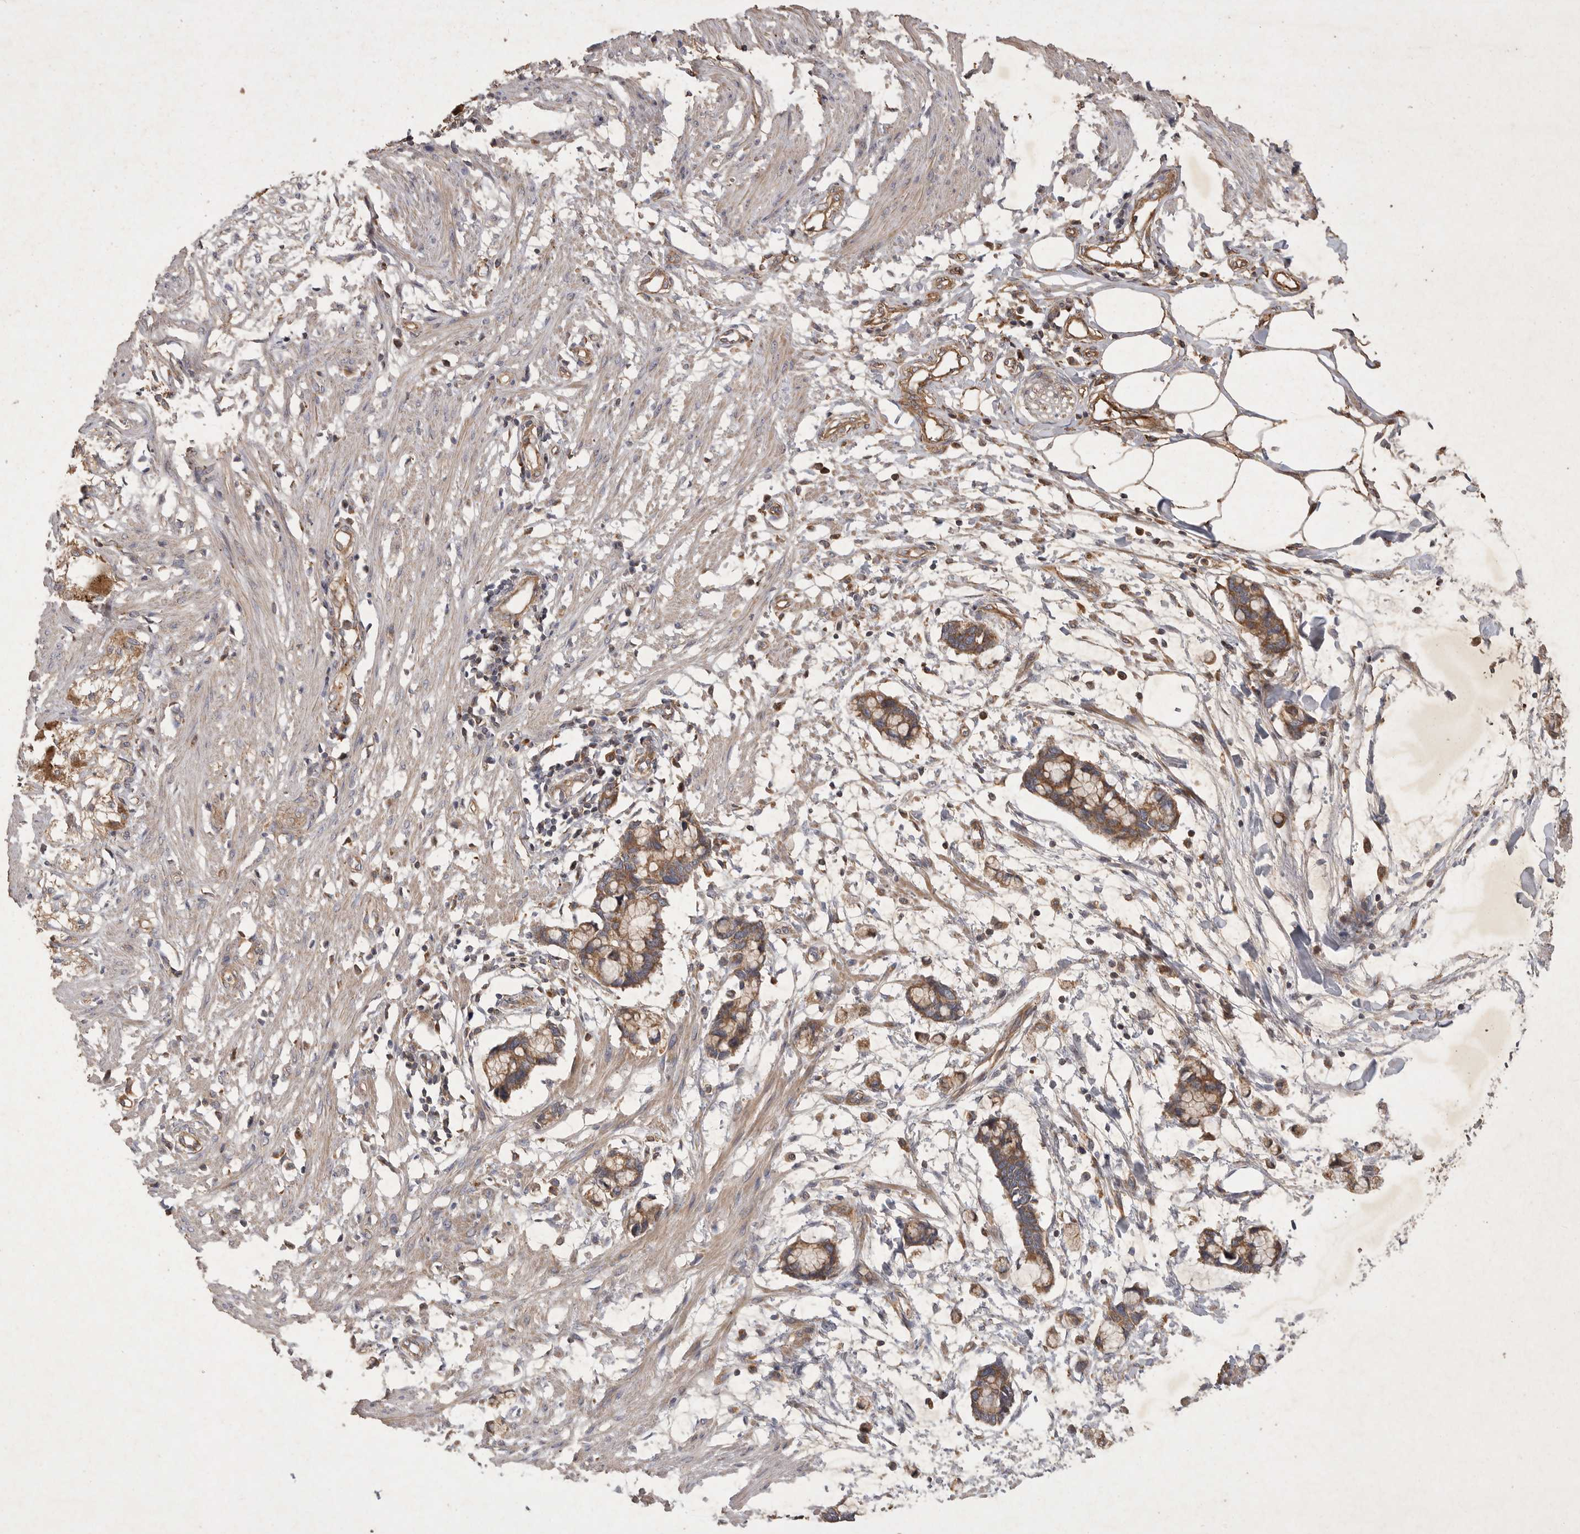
{"staining": {"intensity": "weak", "quantity": "25%-75%", "location": "cytoplasmic/membranous"}, "tissue": "smooth muscle", "cell_type": "Smooth muscle cells", "image_type": "normal", "snomed": [{"axis": "morphology", "description": "Normal tissue, NOS"}, {"axis": "morphology", "description": "Adenocarcinoma, NOS"}, {"axis": "topography", "description": "Smooth muscle"}, {"axis": "topography", "description": "Colon"}], "caption": "Benign smooth muscle exhibits weak cytoplasmic/membranous positivity in approximately 25%-75% of smooth muscle cells, visualized by immunohistochemistry.", "gene": "MRPL41", "patient": {"sex": "male", "age": 14}}